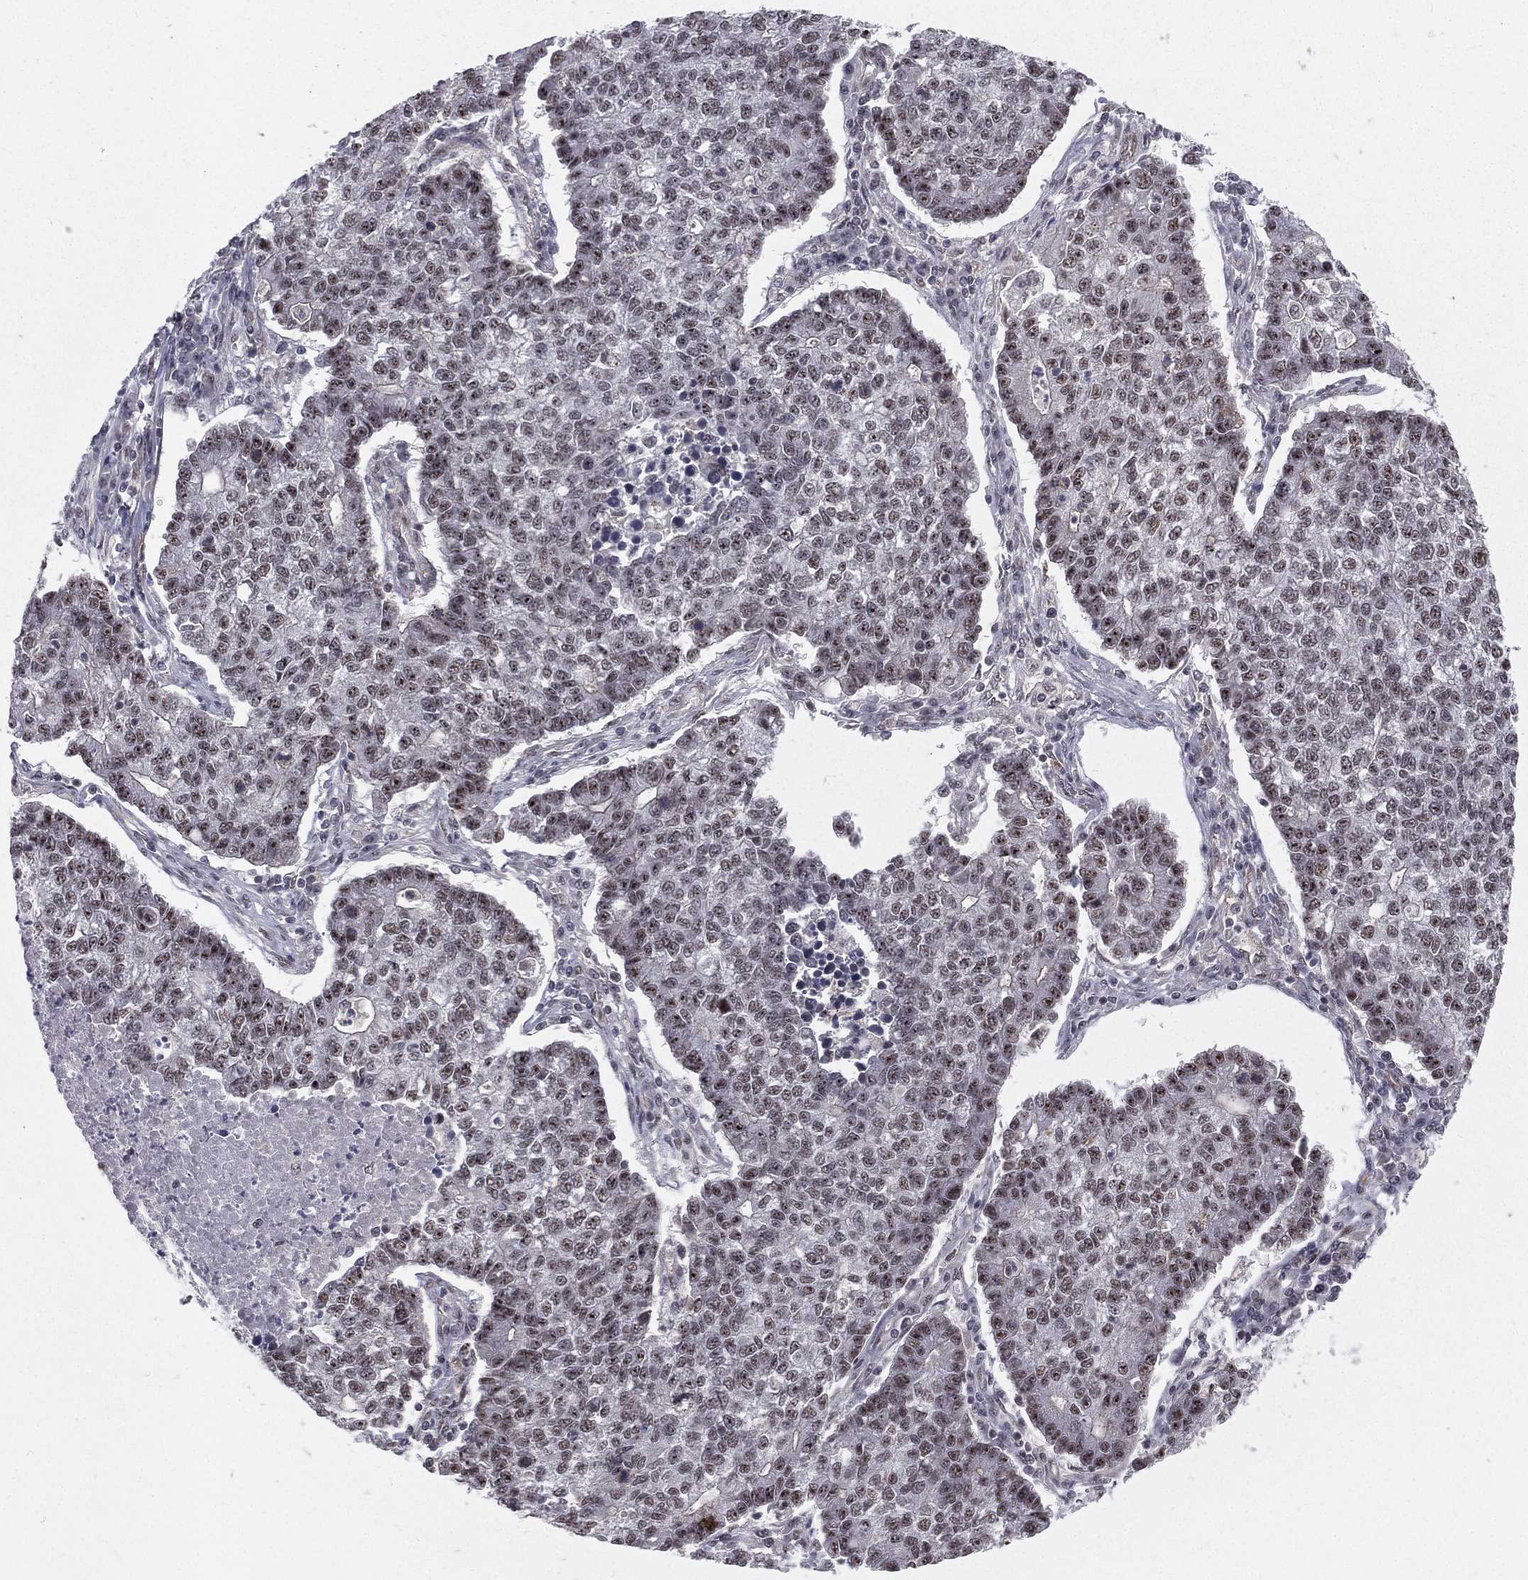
{"staining": {"intensity": "strong", "quantity": "25%-75%", "location": "nuclear"}, "tissue": "lung cancer", "cell_type": "Tumor cells", "image_type": "cancer", "snomed": [{"axis": "morphology", "description": "Adenocarcinoma, NOS"}, {"axis": "topography", "description": "Lung"}], "caption": "Human lung adenocarcinoma stained with a protein marker shows strong staining in tumor cells.", "gene": "MORC2", "patient": {"sex": "male", "age": 57}}